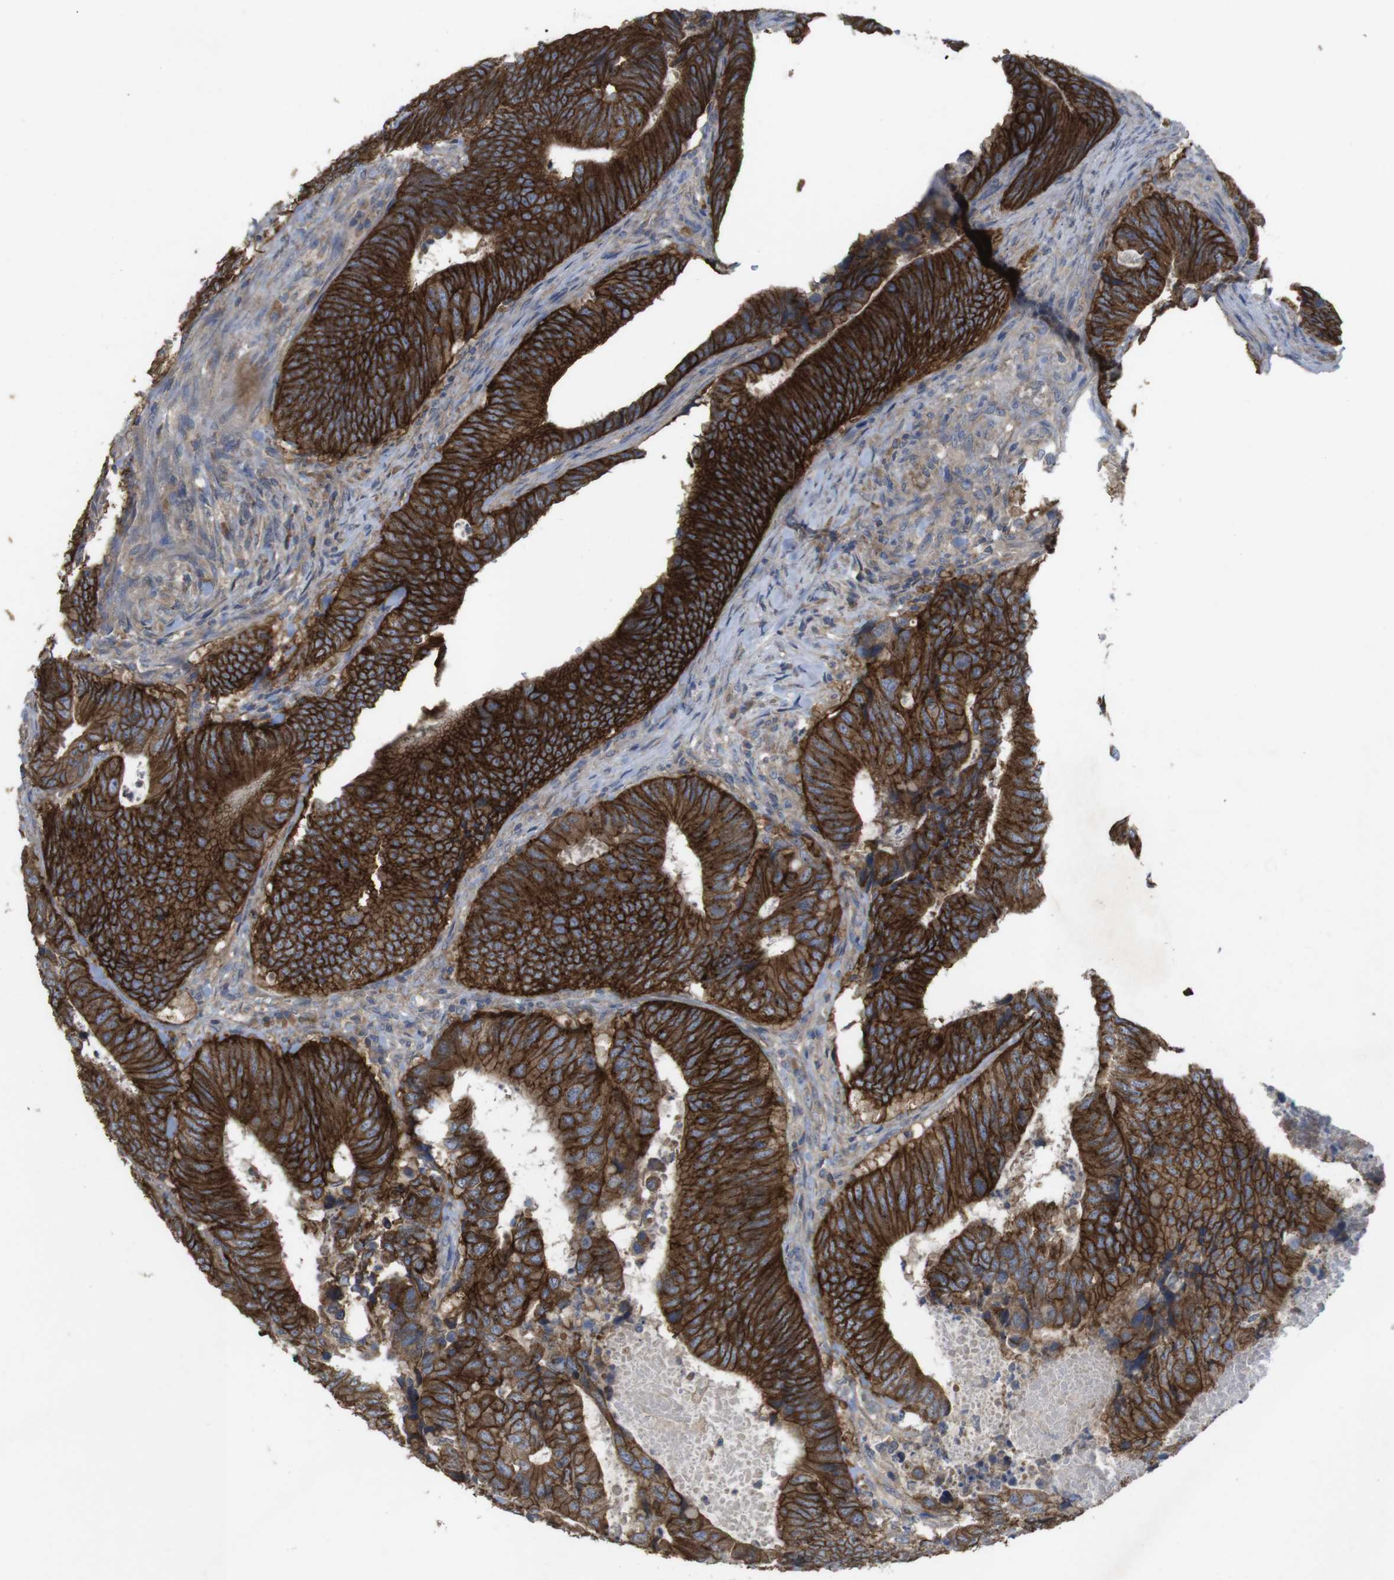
{"staining": {"intensity": "strong", "quantity": ">75%", "location": "cytoplasmic/membranous"}, "tissue": "colorectal cancer", "cell_type": "Tumor cells", "image_type": "cancer", "snomed": [{"axis": "morphology", "description": "Normal tissue, NOS"}, {"axis": "morphology", "description": "Adenocarcinoma, NOS"}, {"axis": "topography", "description": "Colon"}], "caption": "Immunohistochemical staining of adenocarcinoma (colorectal) demonstrates strong cytoplasmic/membranous protein expression in approximately >75% of tumor cells. (DAB = brown stain, brightfield microscopy at high magnification).", "gene": "KCNS3", "patient": {"sex": "male", "age": 56}}